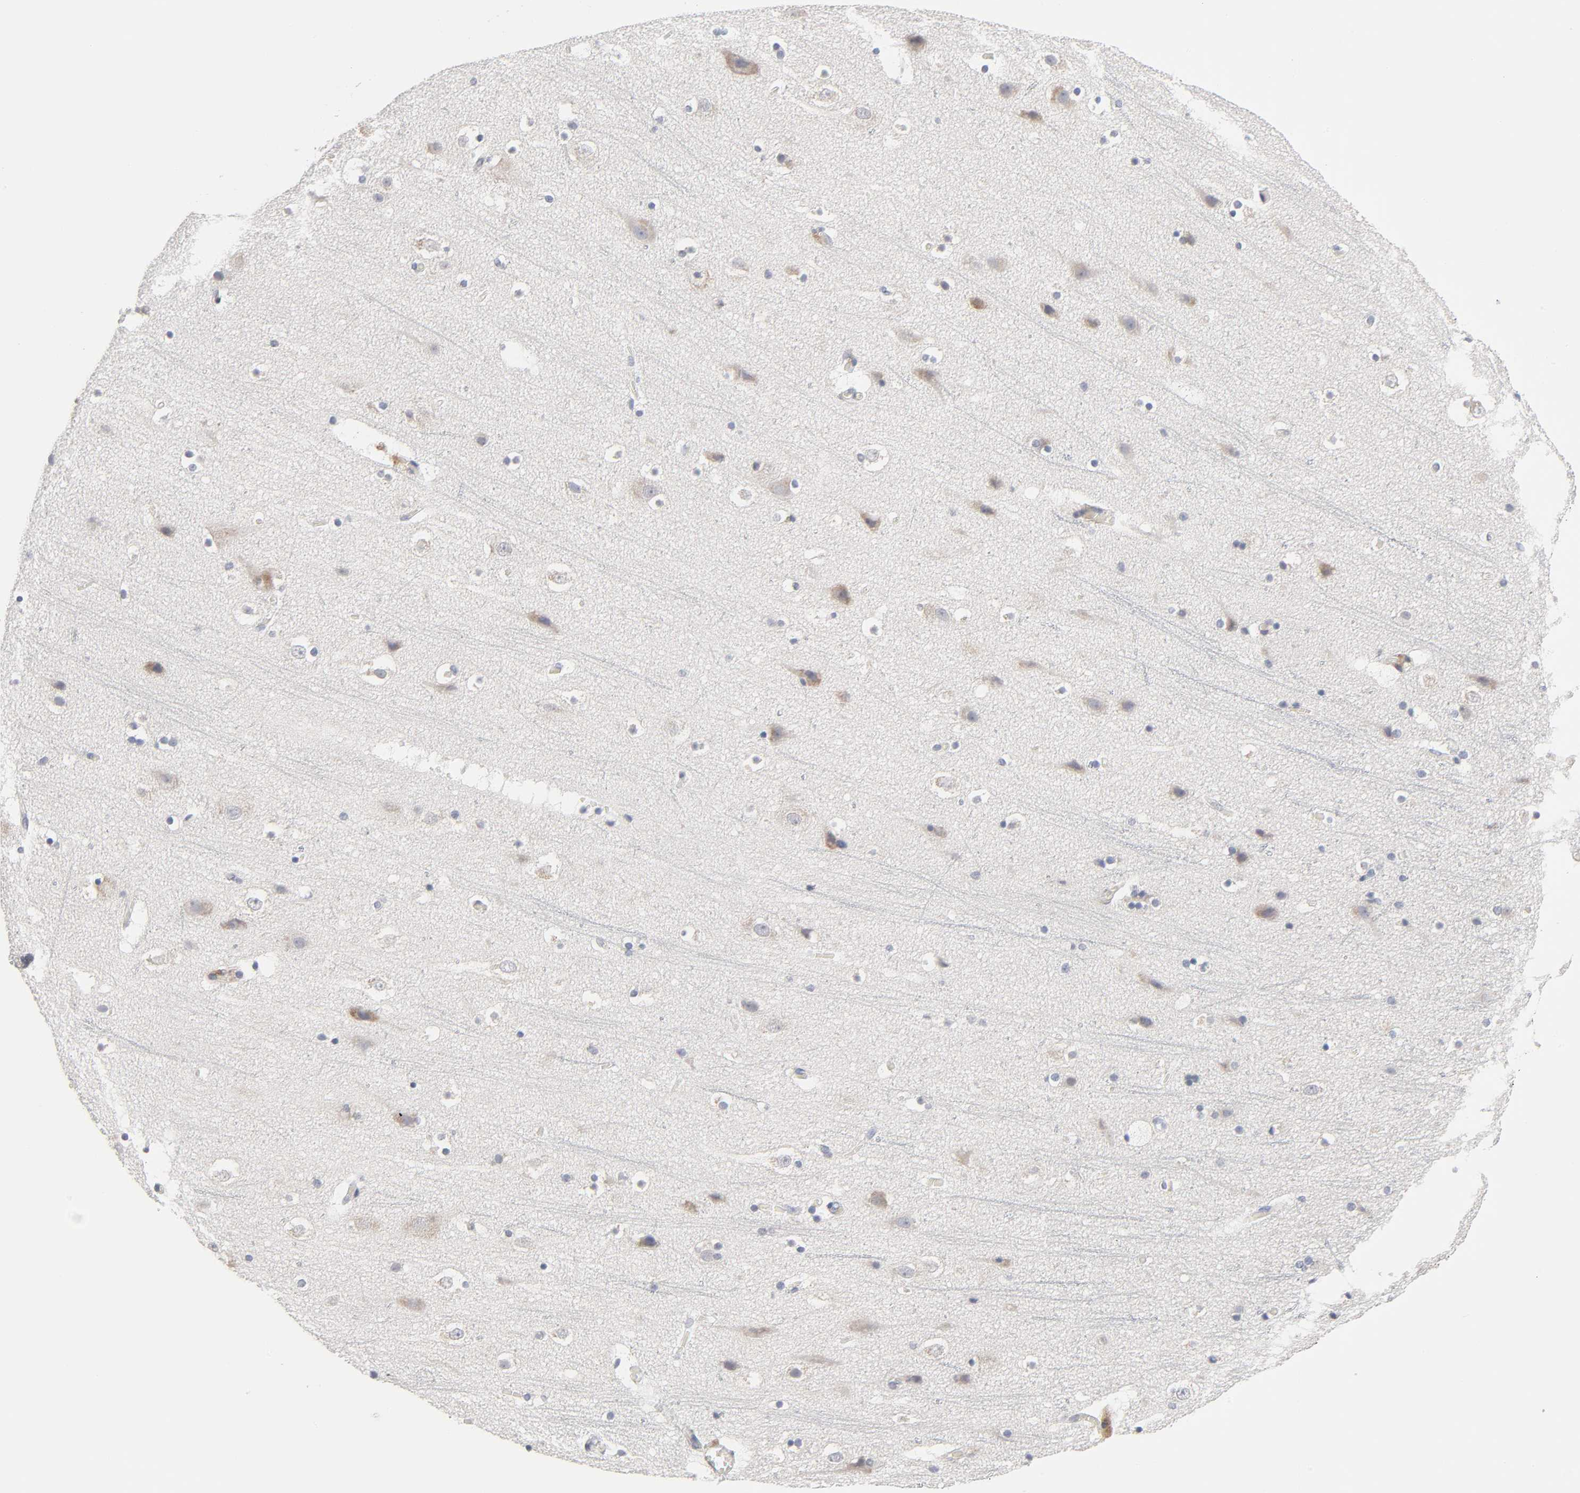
{"staining": {"intensity": "moderate", "quantity": ">75%", "location": "cytoplasmic/membranous"}, "tissue": "cerebral cortex", "cell_type": "Endothelial cells", "image_type": "normal", "snomed": [{"axis": "morphology", "description": "Normal tissue, NOS"}, {"axis": "topography", "description": "Cerebral cortex"}], "caption": "Cerebral cortex stained for a protein (brown) demonstrates moderate cytoplasmic/membranous positive positivity in approximately >75% of endothelial cells.", "gene": "IL4R", "patient": {"sex": "male", "age": 45}}